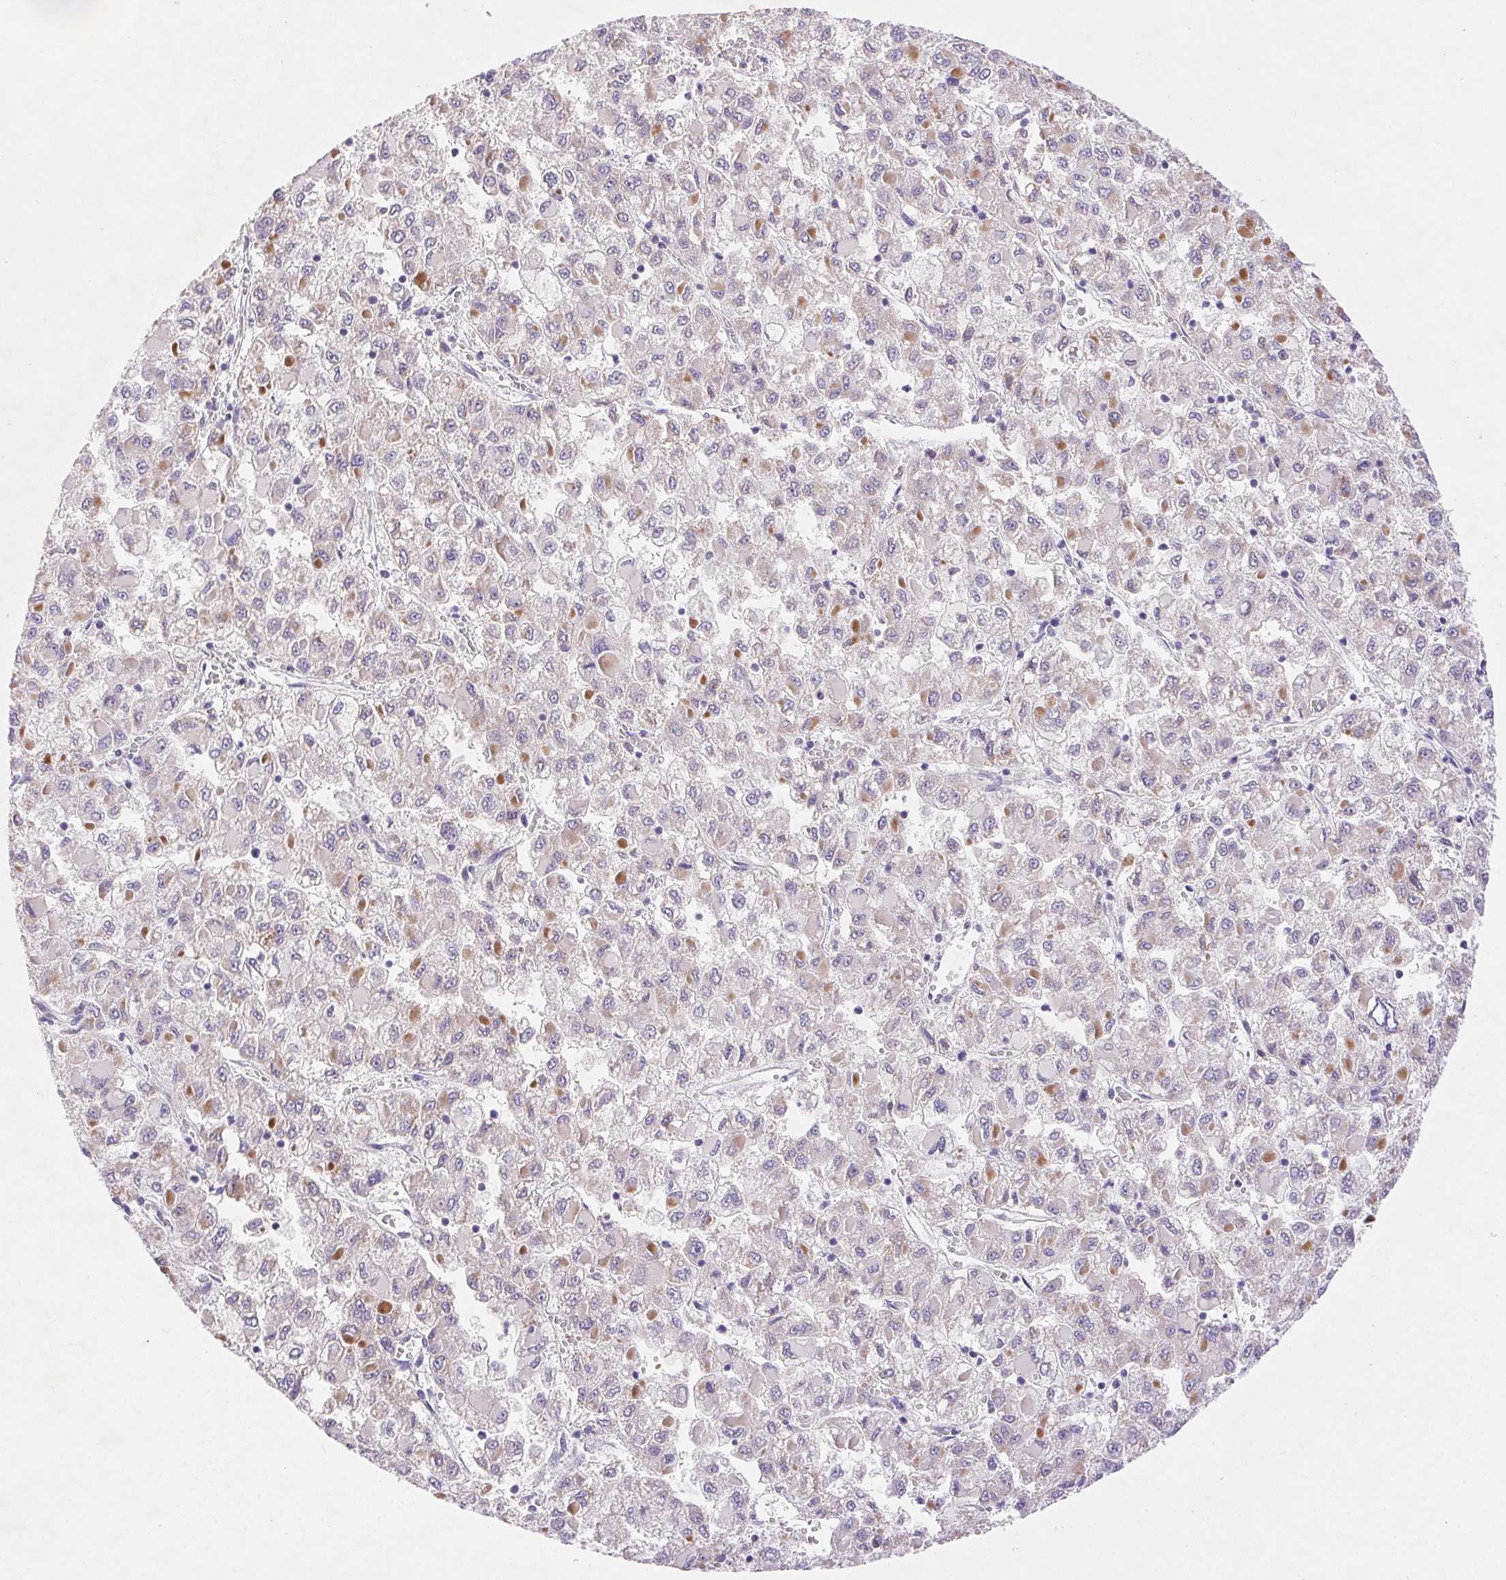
{"staining": {"intensity": "moderate", "quantity": "<25%", "location": "cytoplasmic/membranous"}, "tissue": "liver cancer", "cell_type": "Tumor cells", "image_type": "cancer", "snomed": [{"axis": "morphology", "description": "Carcinoma, Hepatocellular, NOS"}, {"axis": "topography", "description": "Liver"}], "caption": "Immunohistochemistry (DAB) staining of human liver cancer exhibits moderate cytoplasmic/membranous protein staining in approximately <25% of tumor cells. The staining was performed using DAB, with brown indicating positive protein expression. Nuclei are stained blue with hematoxylin.", "gene": "ARHGAP11B", "patient": {"sex": "male", "age": 40}}